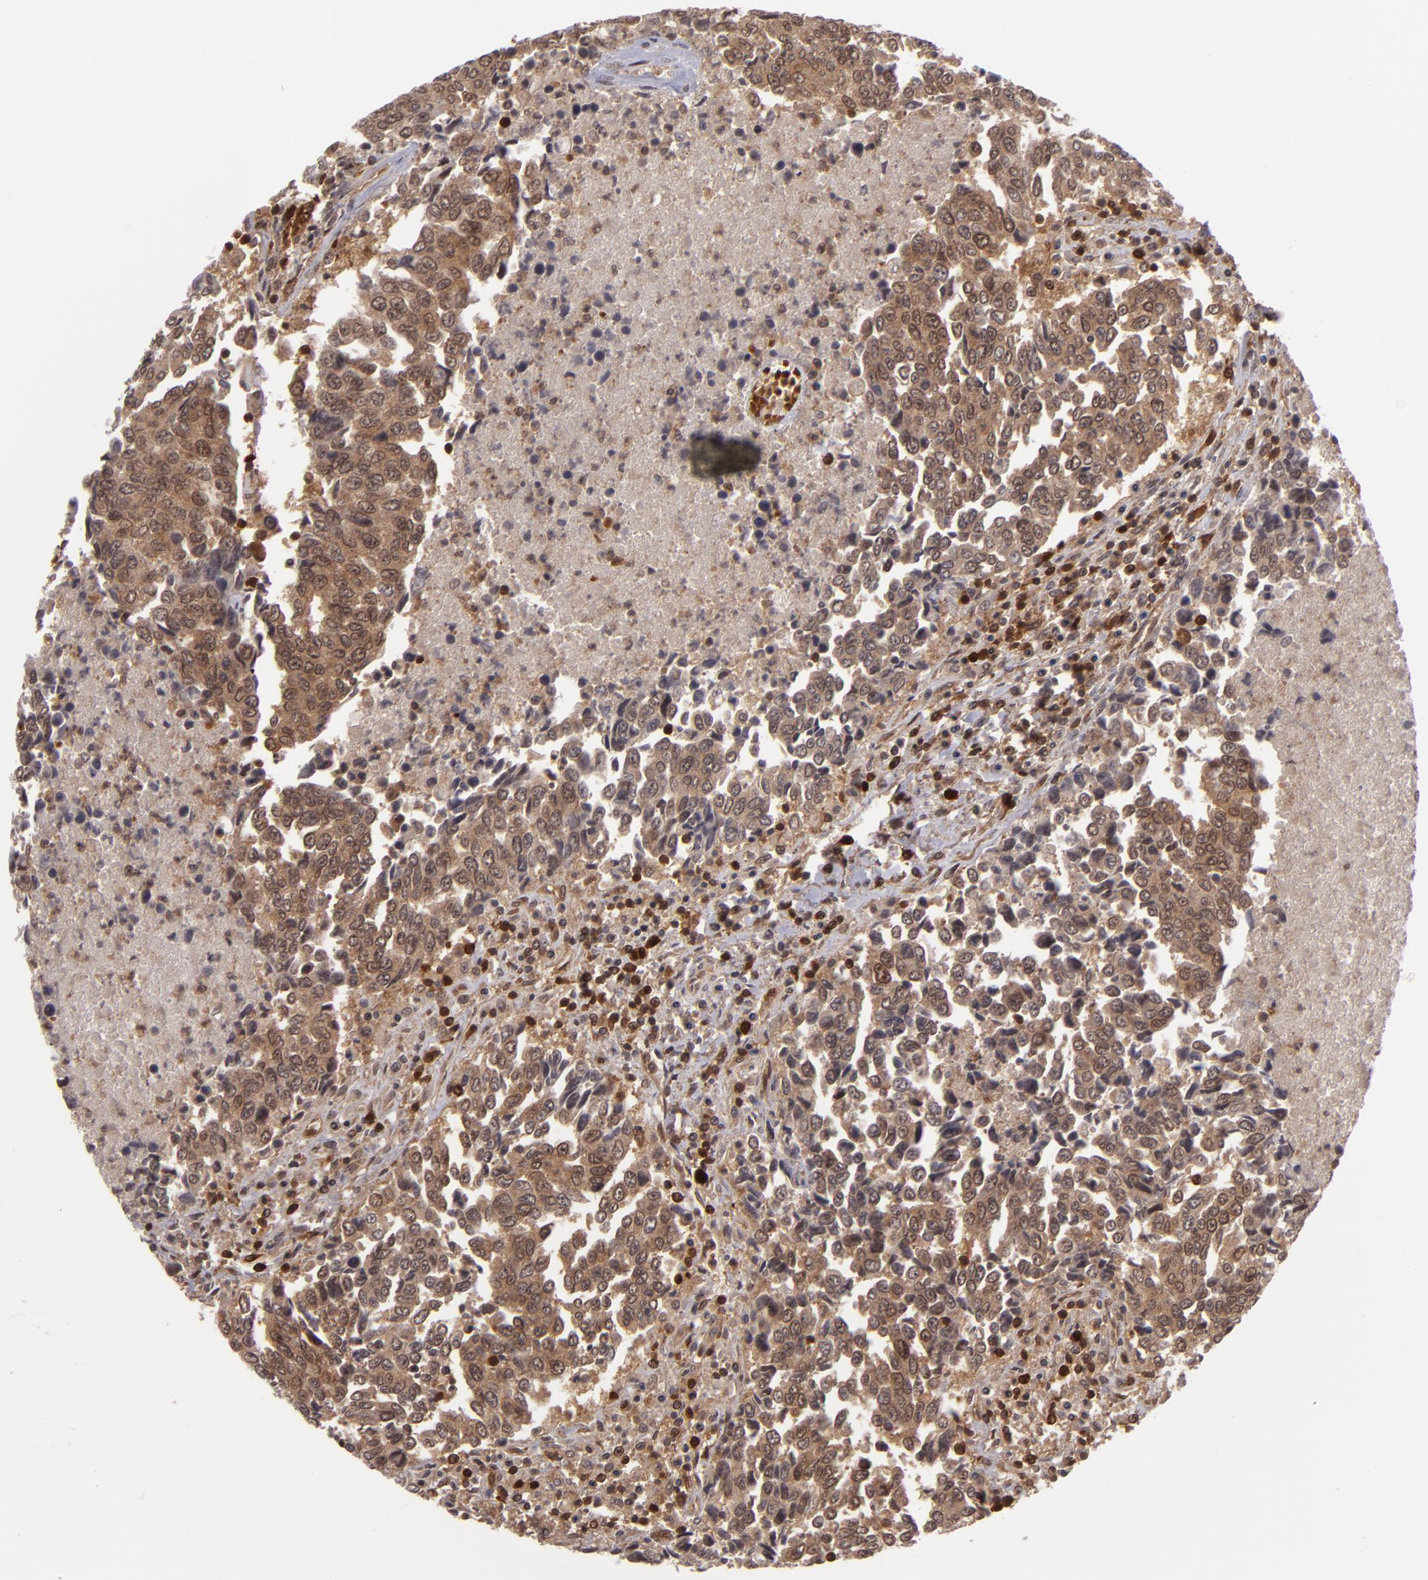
{"staining": {"intensity": "moderate", "quantity": ">75%", "location": "cytoplasmic/membranous"}, "tissue": "urothelial cancer", "cell_type": "Tumor cells", "image_type": "cancer", "snomed": [{"axis": "morphology", "description": "Urothelial carcinoma, High grade"}, {"axis": "topography", "description": "Urinary bladder"}], "caption": "A brown stain labels moderate cytoplasmic/membranous staining of a protein in high-grade urothelial carcinoma tumor cells.", "gene": "ZBTB33", "patient": {"sex": "male", "age": 86}}